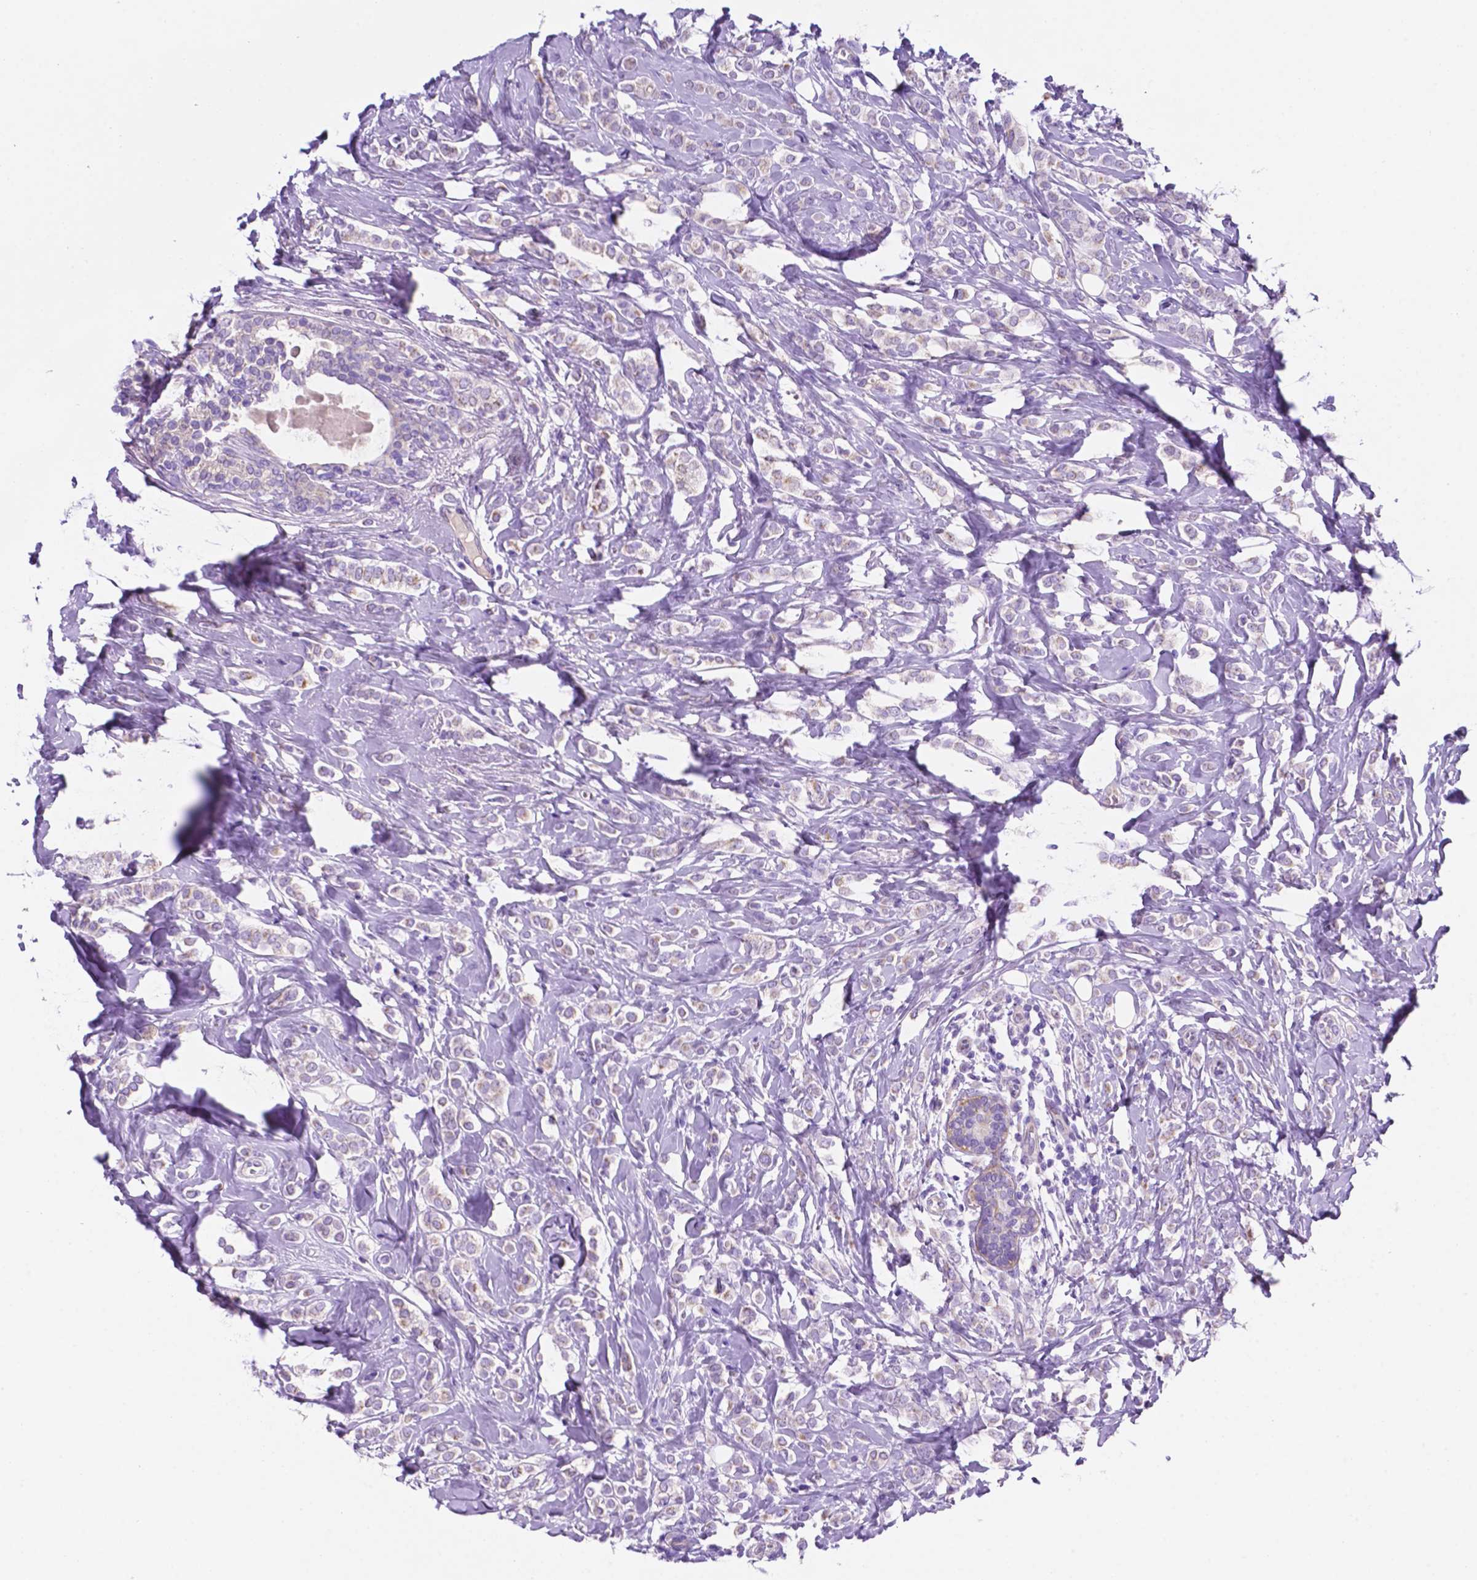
{"staining": {"intensity": "negative", "quantity": "none", "location": "none"}, "tissue": "breast cancer", "cell_type": "Tumor cells", "image_type": "cancer", "snomed": [{"axis": "morphology", "description": "Lobular carcinoma"}, {"axis": "topography", "description": "Breast"}], "caption": "Immunohistochemistry (IHC) of human lobular carcinoma (breast) demonstrates no positivity in tumor cells.", "gene": "CEACAM7", "patient": {"sex": "female", "age": 49}}